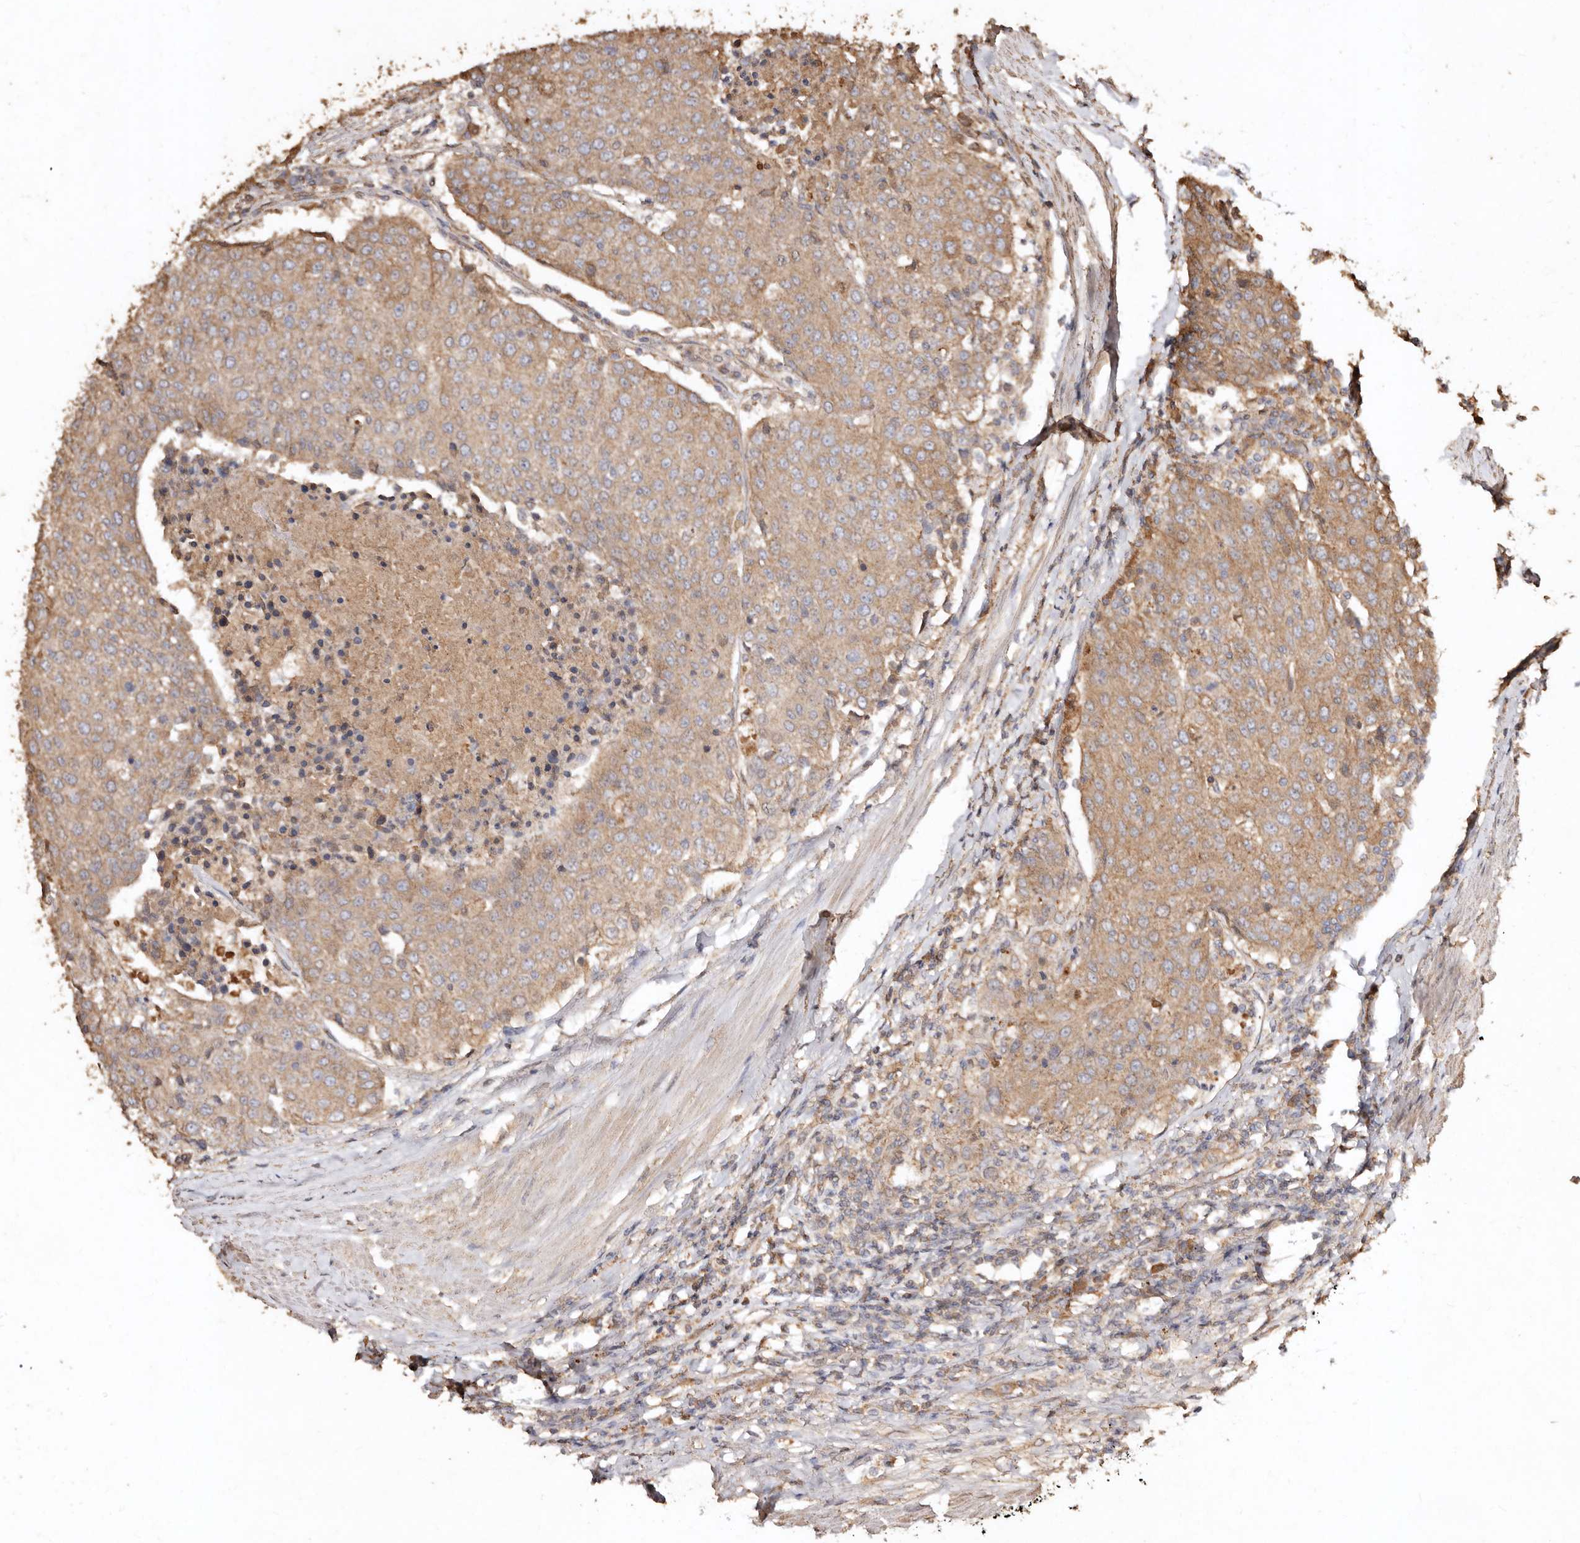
{"staining": {"intensity": "moderate", "quantity": ">75%", "location": "cytoplasmic/membranous"}, "tissue": "urothelial cancer", "cell_type": "Tumor cells", "image_type": "cancer", "snomed": [{"axis": "morphology", "description": "Urothelial carcinoma, High grade"}, {"axis": "topography", "description": "Urinary bladder"}], "caption": "Protein staining of urothelial cancer tissue displays moderate cytoplasmic/membranous expression in about >75% of tumor cells.", "gene": "FARS2", "patient": {"sex": "female", "age": 85}}